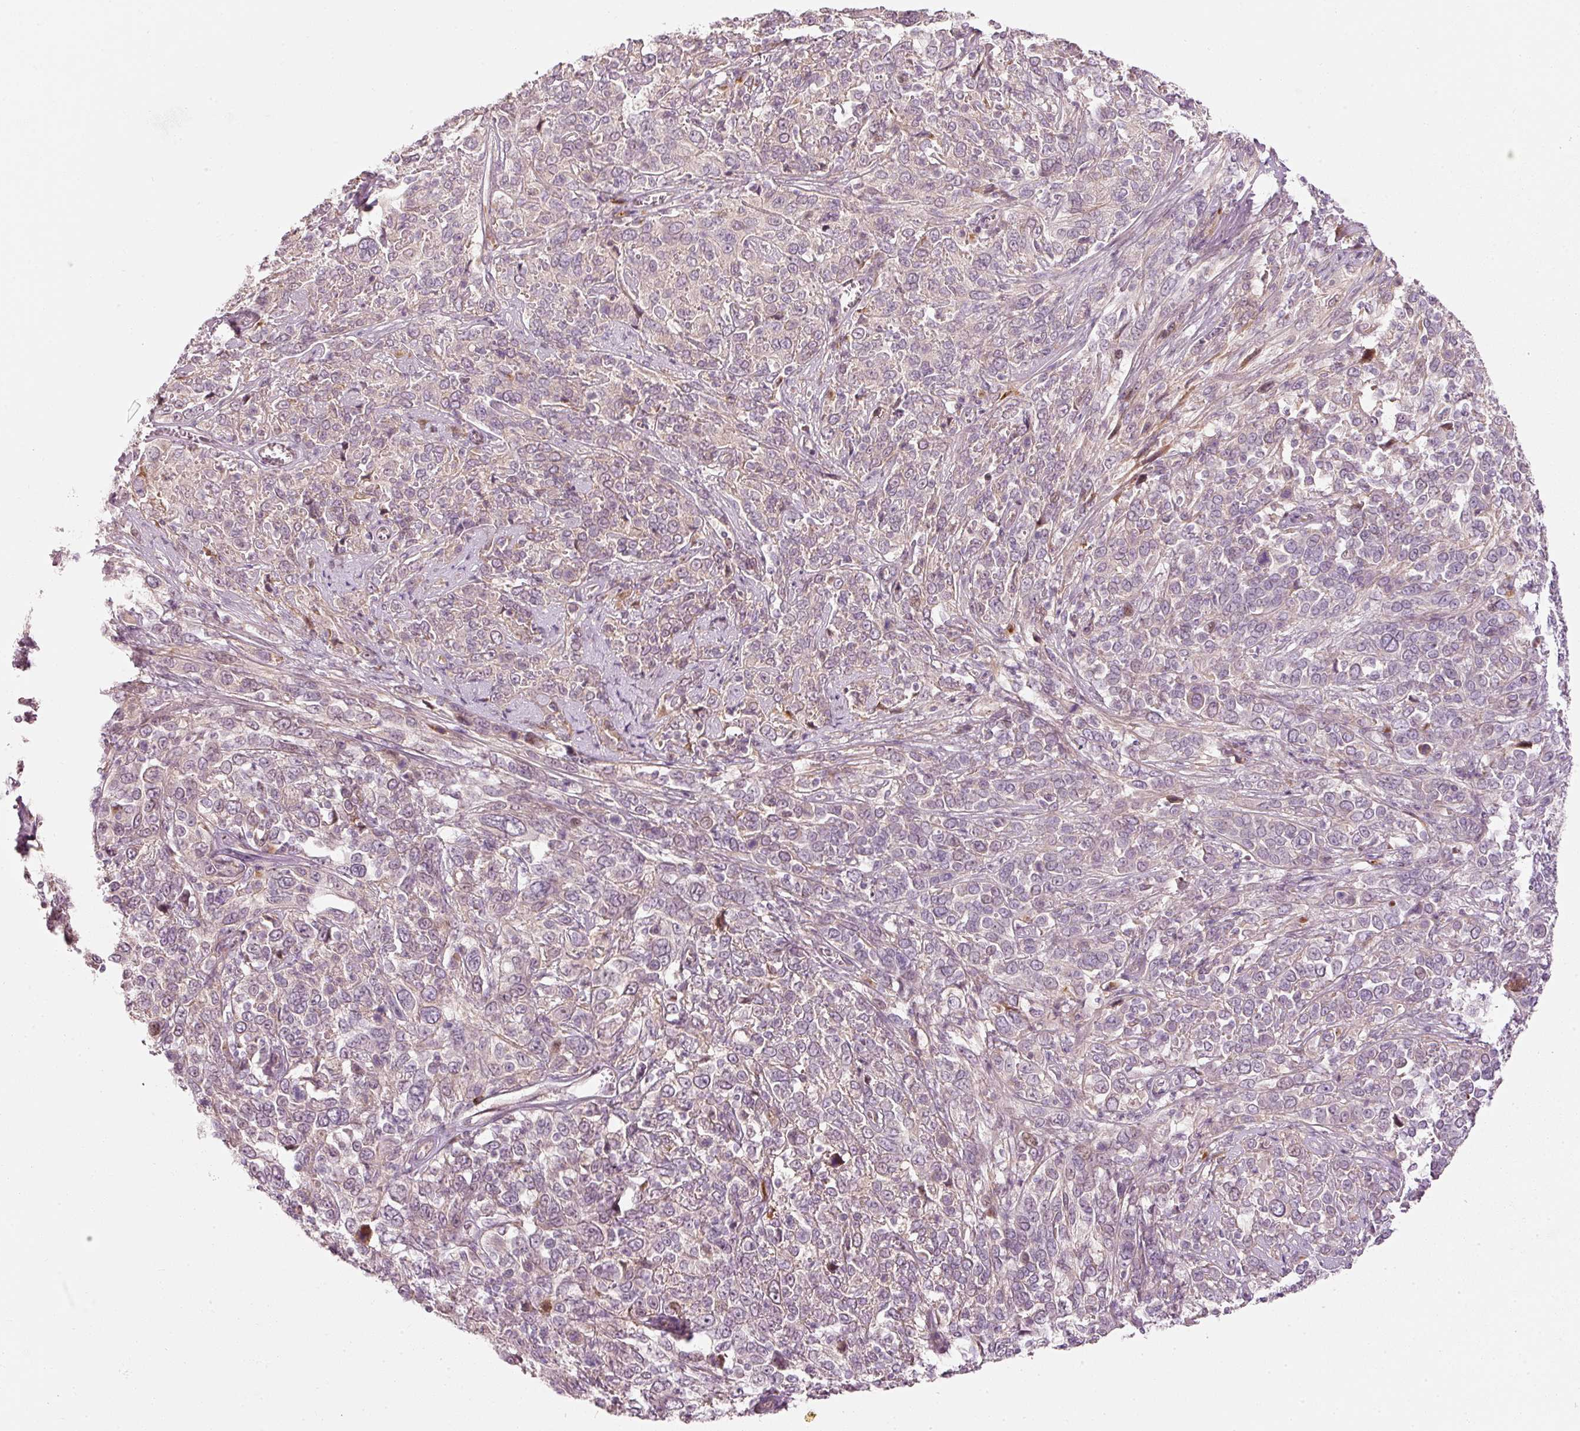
{"staining": {"intensity": "negative", "quantity": "none", "location": "none"}, "tissue": "cervical cancer", "cell_type": "Tumor cells", "image_type": "cancer", "snomed": [{"axis": "morphology", "description": "Squamous cell carcinoma, NOS"}, {"axis": "topography", "description": "Cervix"}], "caption": "Immunohistochemistry of human squamous cell carcinoma (cervical) exhibits no expression in tumor cells.", "gene": "SLC20A1", "patient": {"sex": "female", "age": 46}}